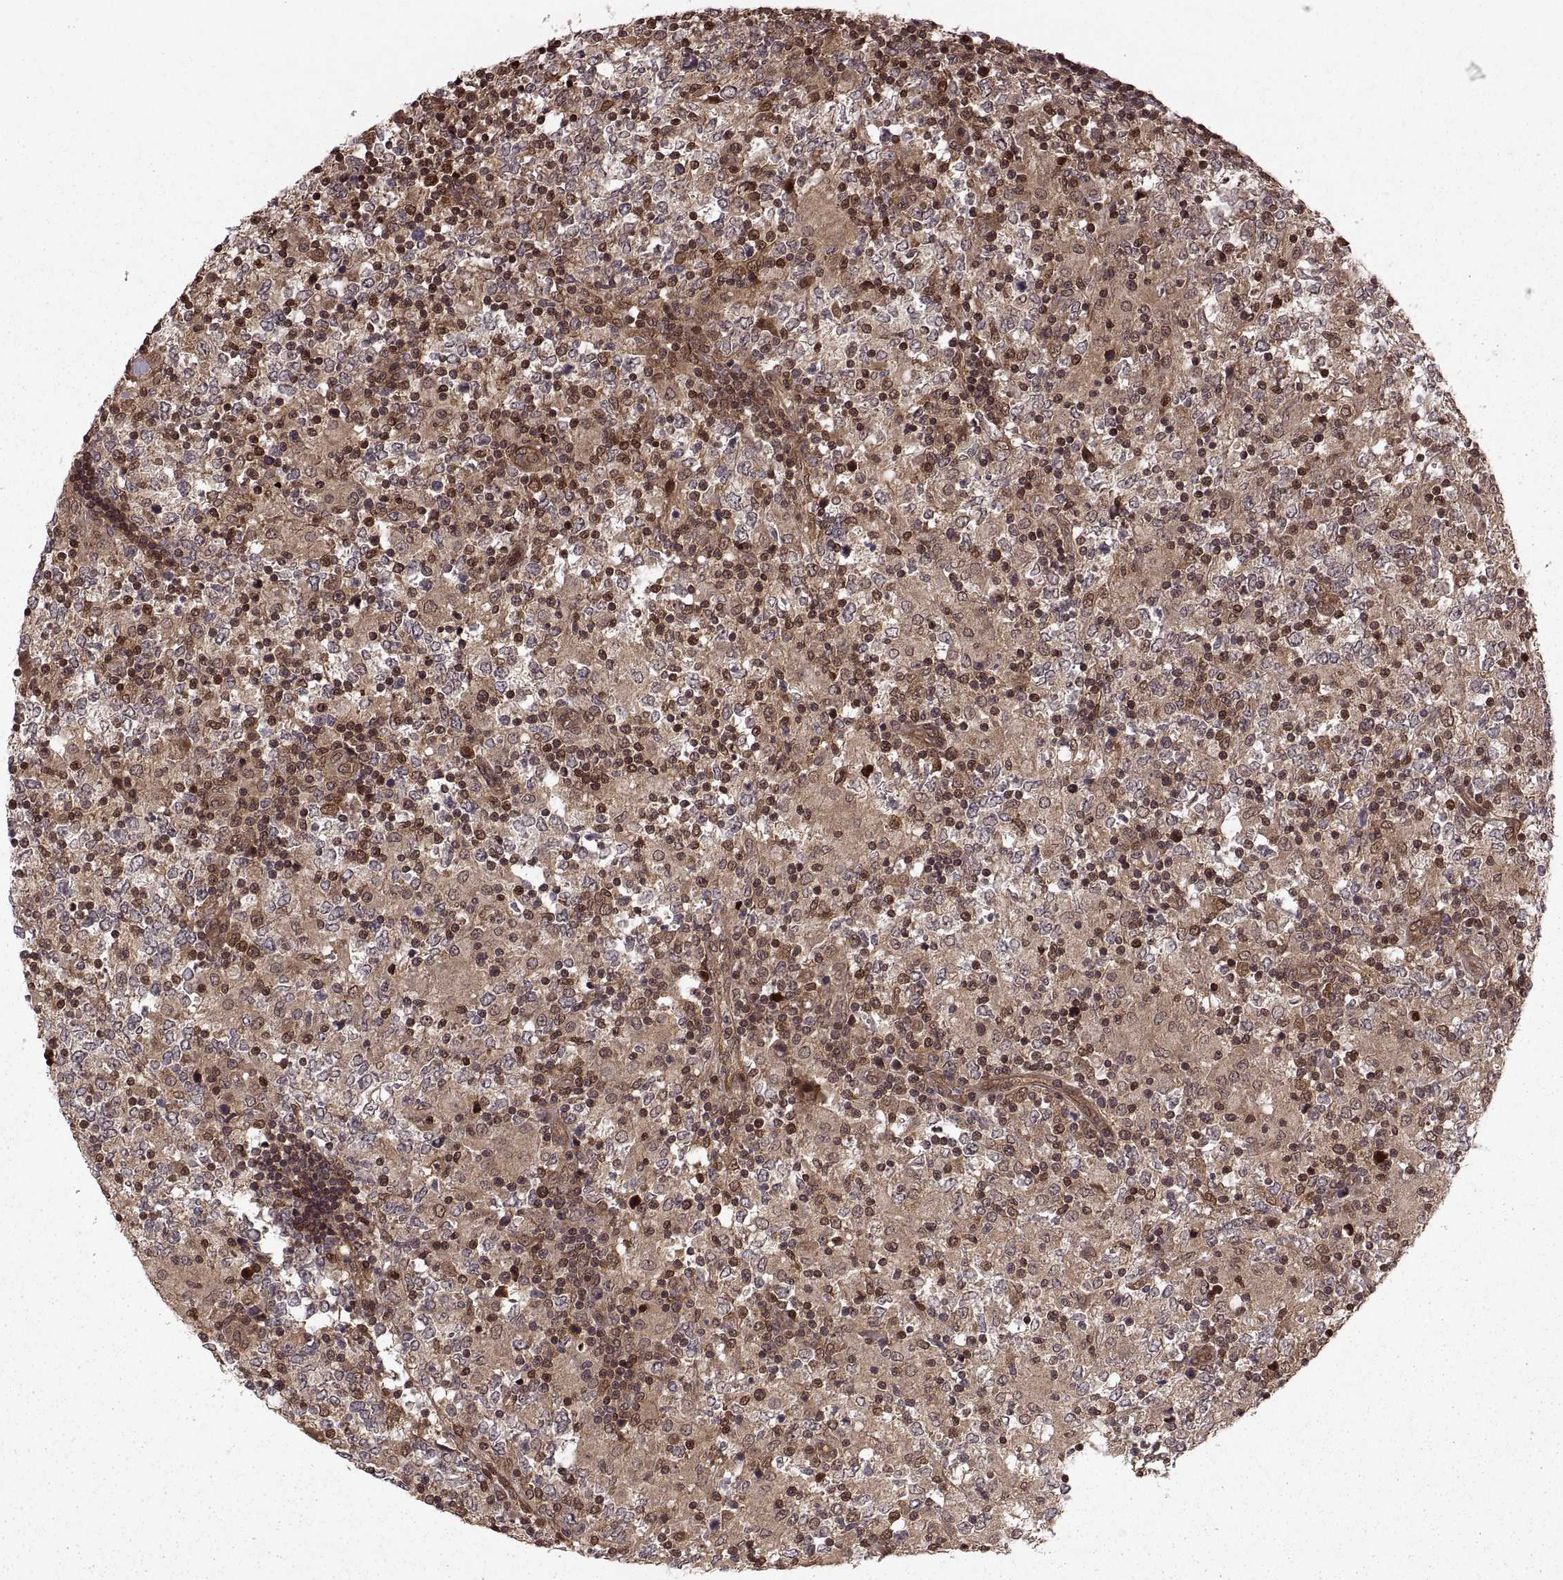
{"staining": {"intensity": "strong", "quantity": ">75%", "location": "cytoplasmic/membranous"}, "tissue": "lymphoma", "cell_type": "Tumor cells", "image_type": "cancer", "snomed": [{"axis": "morphology", "description": "Malignant lymphoma, non-Hodgkin's type, High grade"}, {"axis": "topography", "description": "Lymph node"}], "caption": "Tumor cells exhibit high levels of strong cytoplasmic/membranous expression in about >75% of cells in malignant lymphoma, non-Hodgkin's type (high-grade).", "gene": "DEDD", "patient": {"sex": "female", "age": 84}}